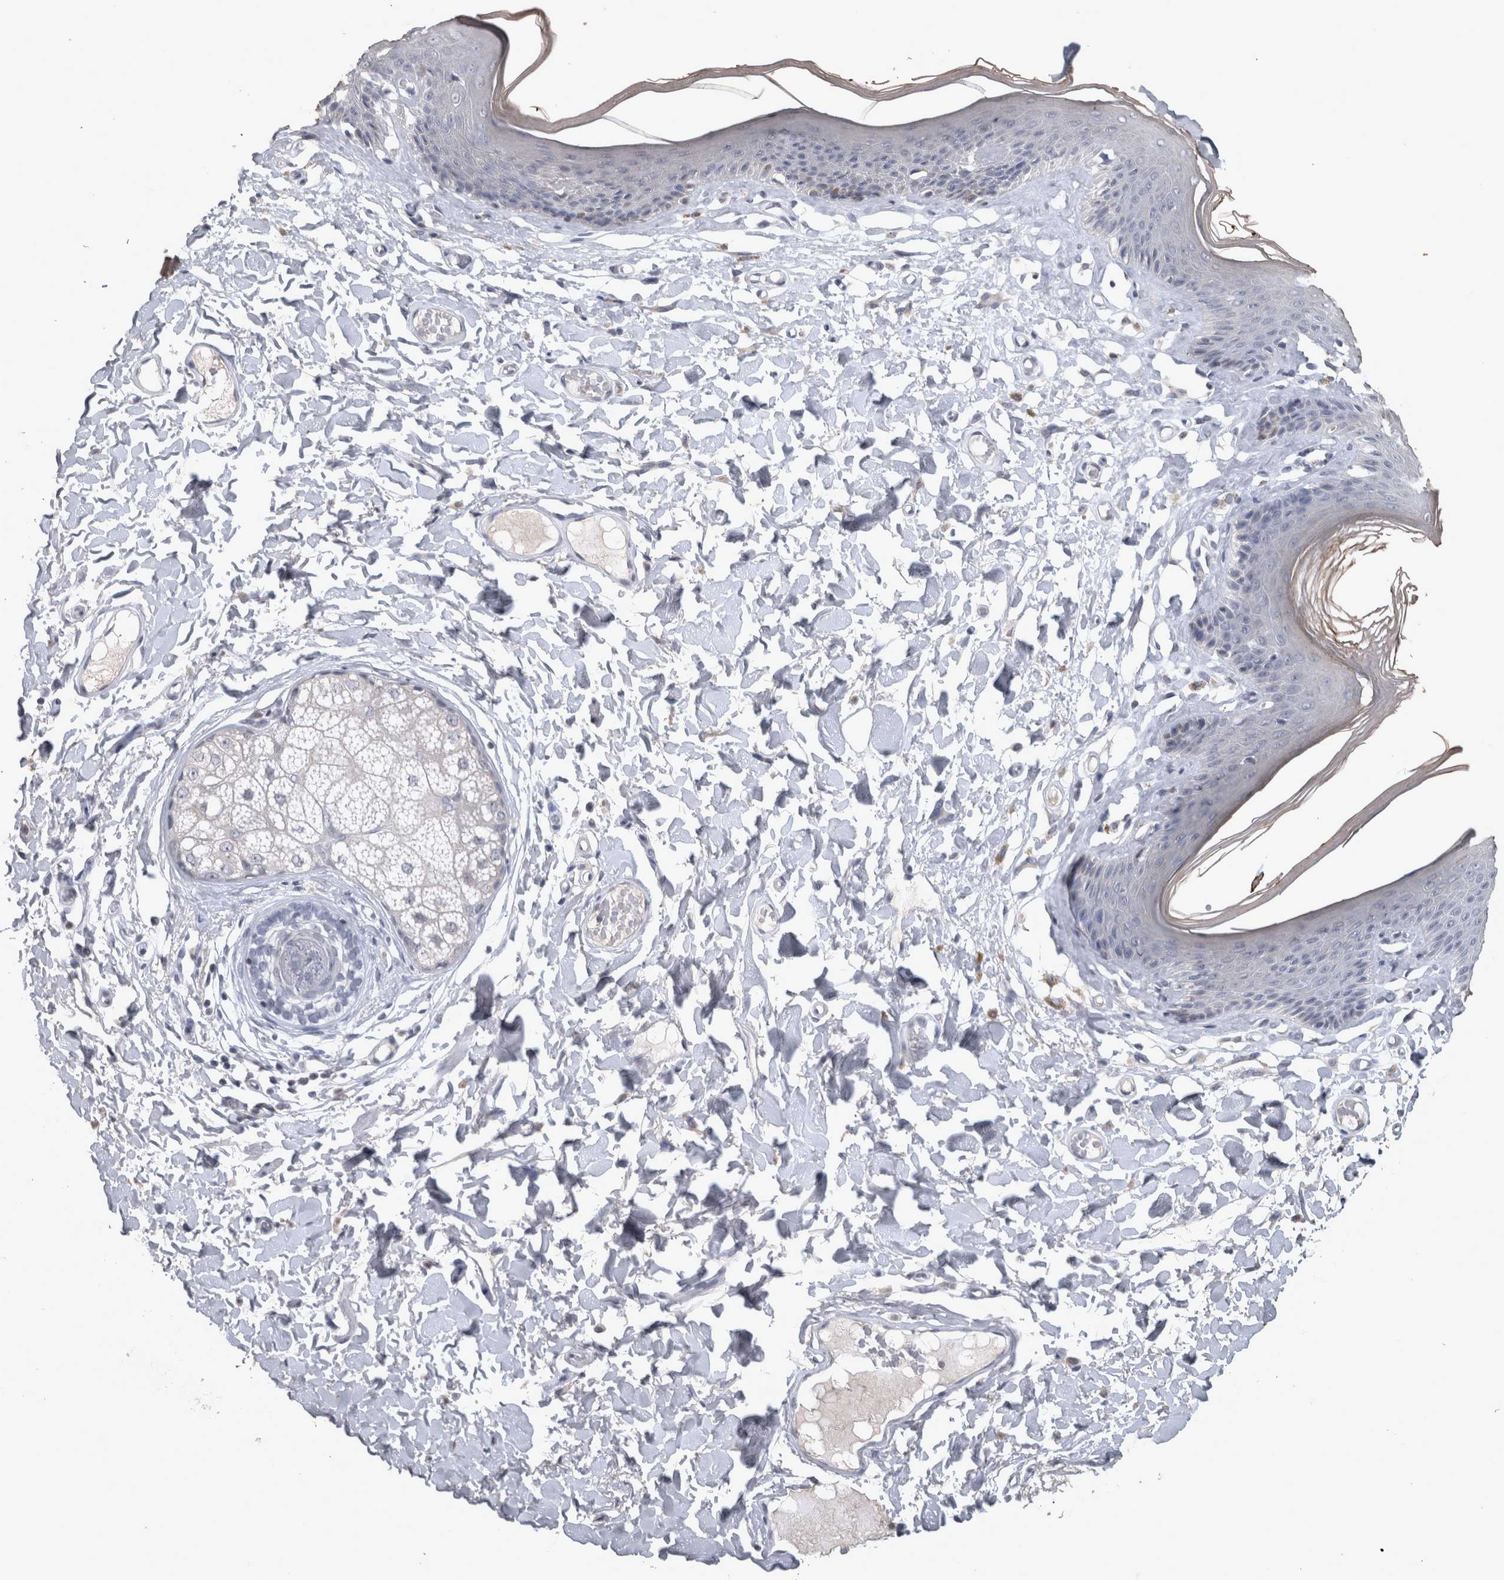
{"staining": {"intensity": "weak", "quantity": "<25%", "location": "cytoplasmic/membranous"}, "tissue": "skin", "cell_type": "Epidermal cells", "image_type": "normal", "snomed": [{"axis": "morphology", "description": "Normal tissue, NOS"}, {"axis": "topography", "description": "Vulva"}], "caption": "Immunohistochemistry histopathology image of normal skin: skin stained with DAB displays no significant protein positivity in epidermal cells. Nuclei are stained in blue.", "gene": "WNT7A", "patient": {"sex": "female", "age": 73}}